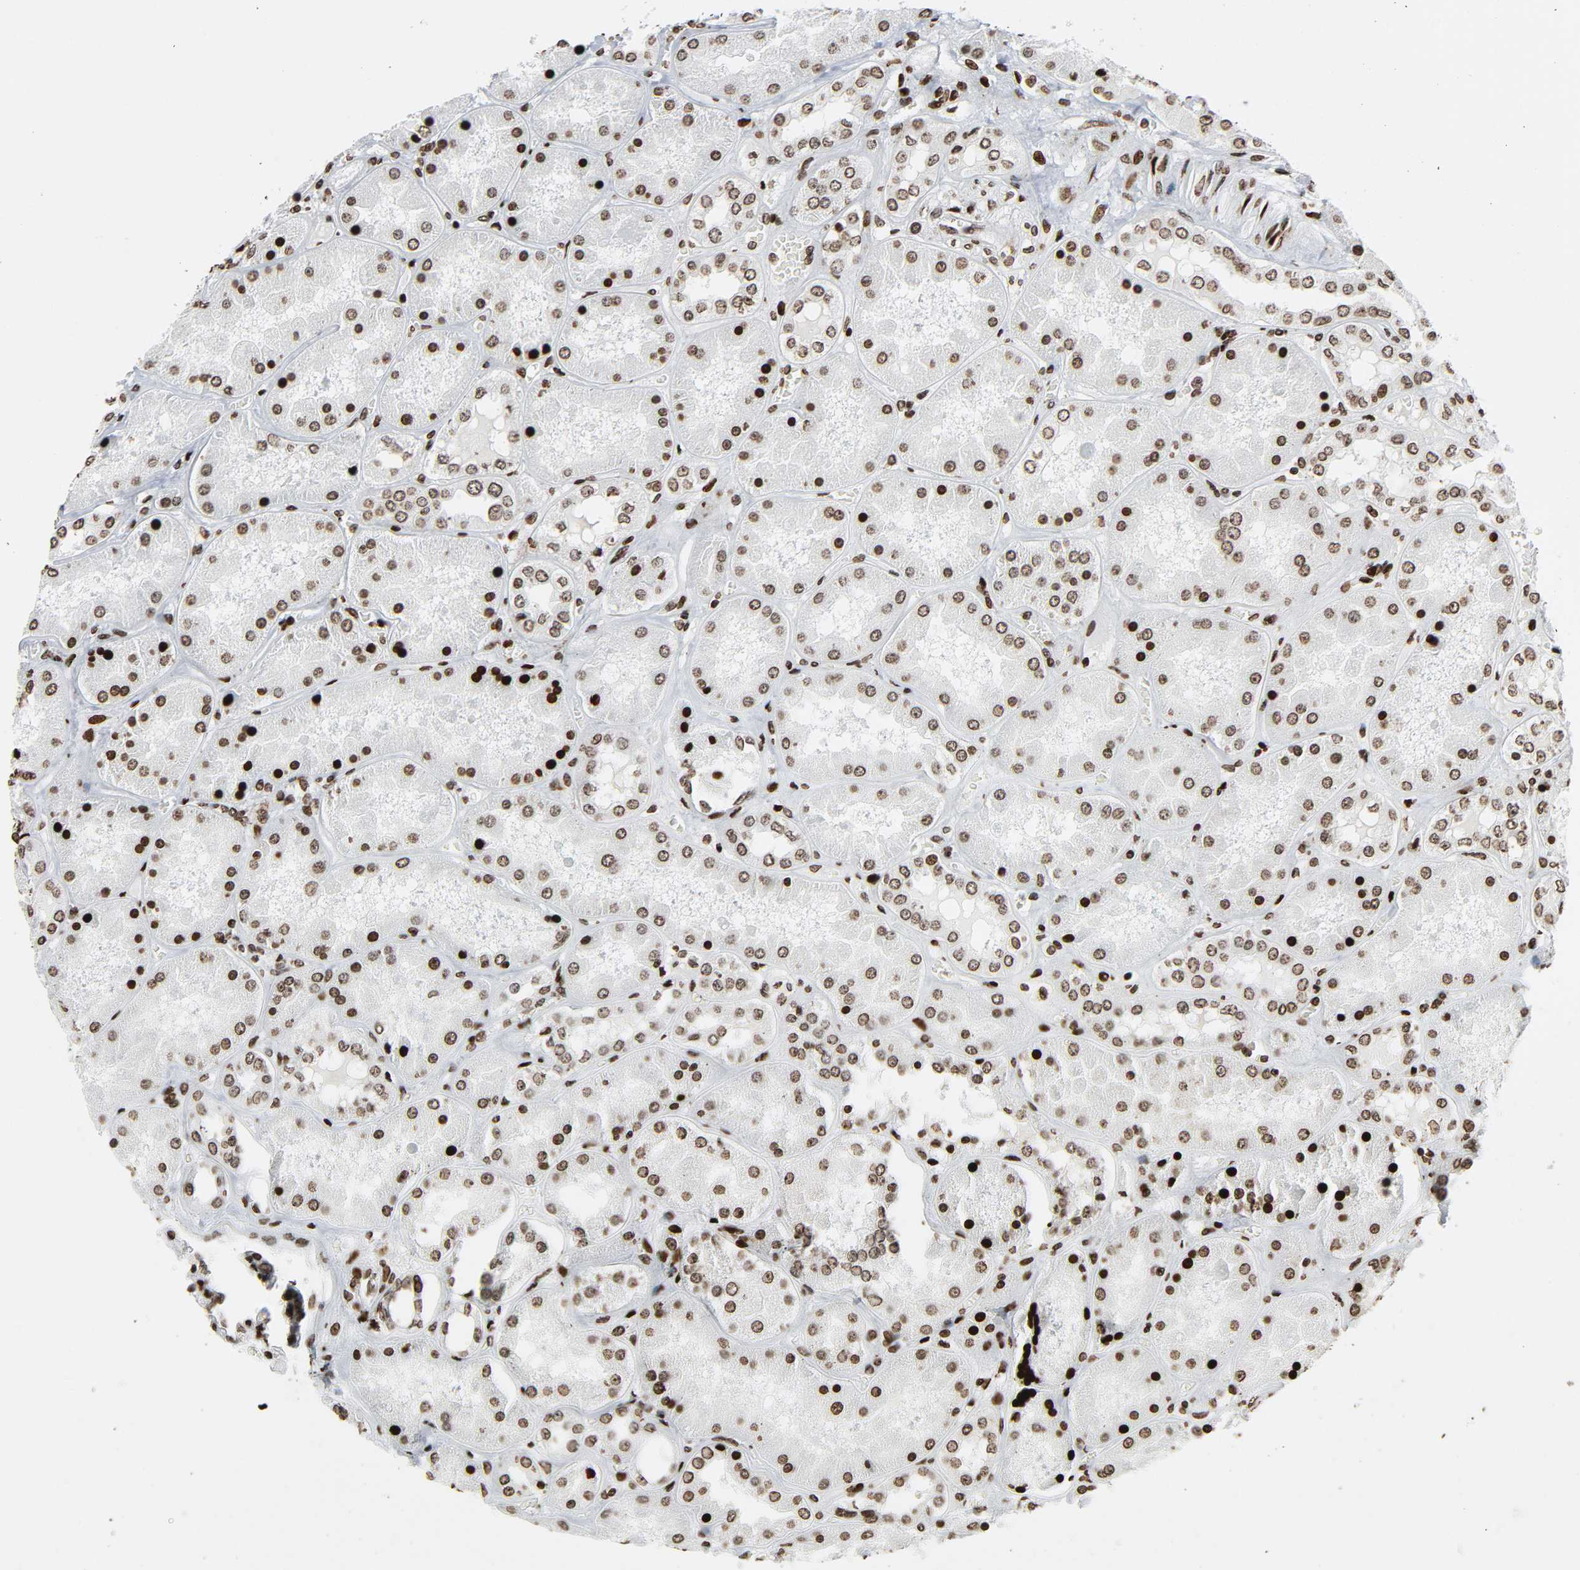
{"staining": {"intensity": "moderate", "quantity": ">75%", "location": "nuclear"}, "tissue": "kidney", "cell_type": "Cells in glomeruli", "image_type": "normal", "snomed": [{"axis": "morphology", "description": "Normal tissue, NOS"}, {"axis": "topography", "description": "Kidney"}], "caption": "A medium amount of moderate nuclear staining is present in about >75% of cells in glomeruli in unremarkable kidney. Ihc stains the protein of interest in brown and the nuclei are stained blue.", "gene": "RXRA", "patient": {"sex": "female", "age": 56}}